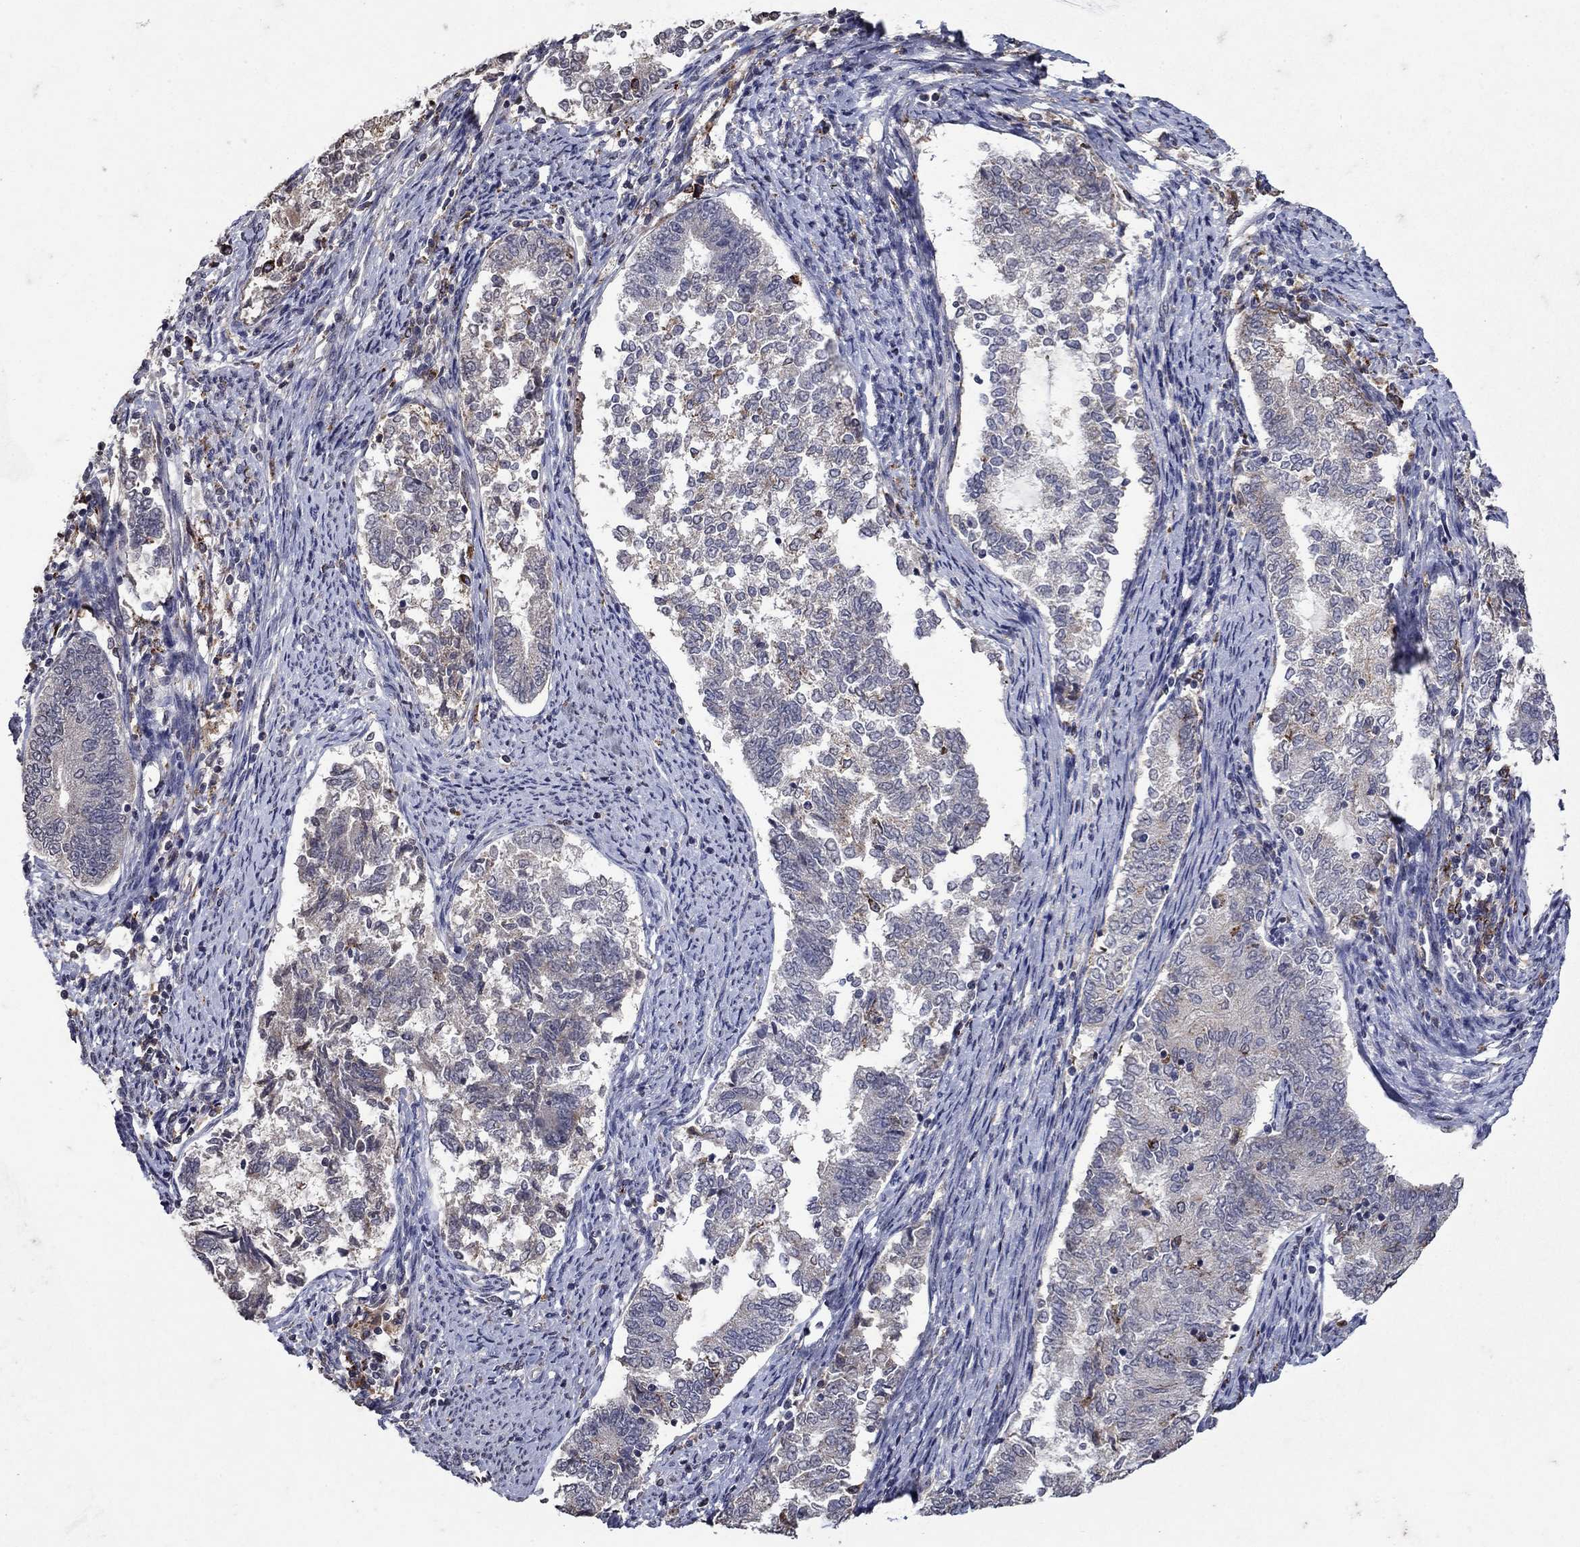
{"staining": {"intensity": "negative", "quantity": "none", "location": "none"}, "tissue": "endometrial cancer", "cell_type": "Tumor cells", "image_type": "cancer", "snomed": [{"axis": "morphology", "description": "Adenocarcinoma, NOS"}, {"axis": "topography", "description": "Endometrium"}], "caption": "Human endometrial cancer (adenocarcinoma) stained for a protein using immunohistochemistry shows no expression in tumor cells.", "gene": "NPC2", "patient": {"sex": "female", "age": 65}}